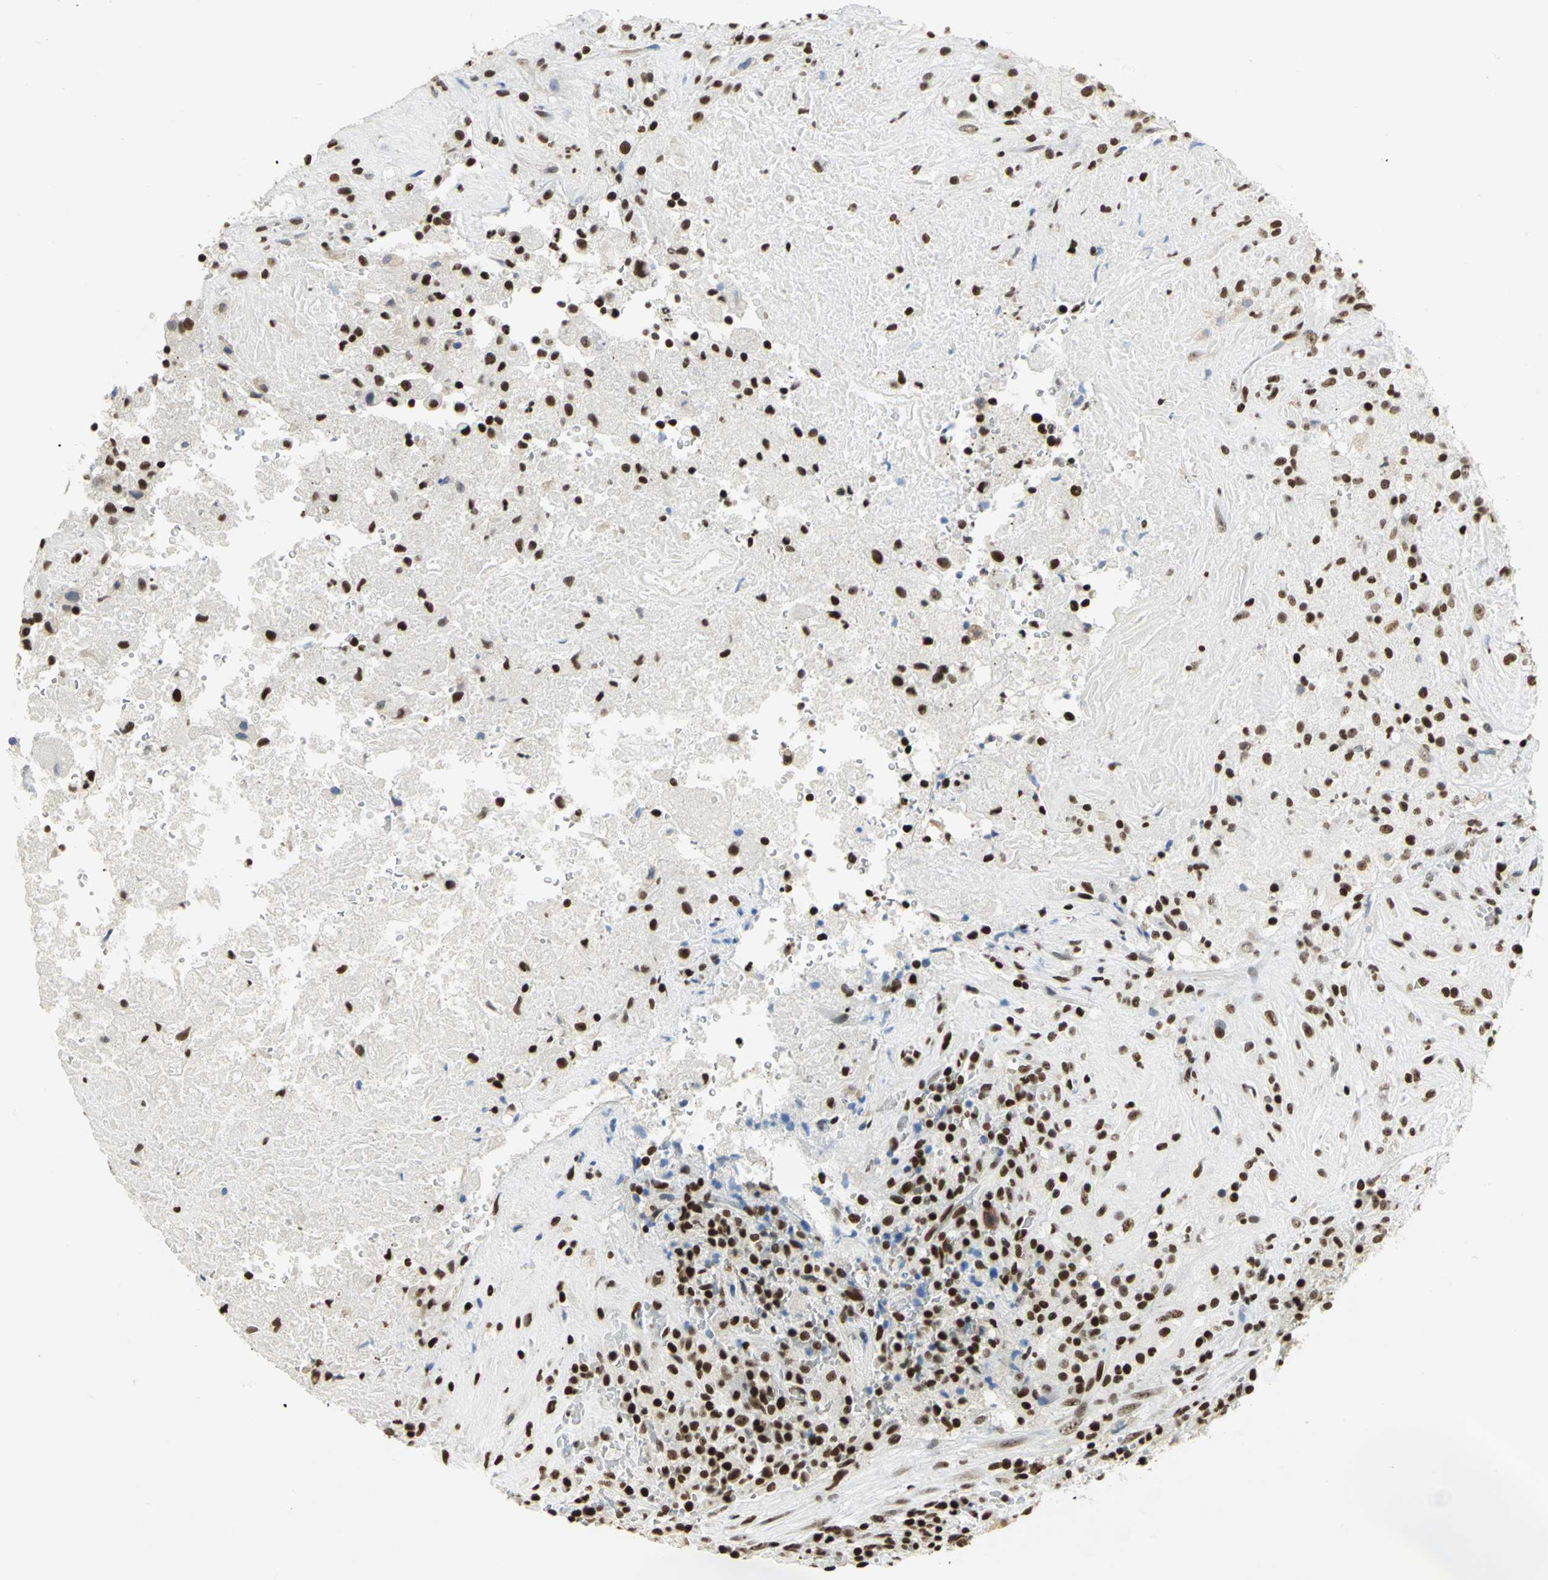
{"staining": {"intensity": "strong", "quantity": ">75%", "location": "nuclear"}, "tissue": "testis cancer", "cell_type": "Tumor cells", "image_type": "cancer", "snomed": [{"axis": "morphology", "description": "Necrosis, NOS"}, {"axis": "morphology", "description": "Carcinoma, Embryonal, NOS"}, {"axis": "topography", "description": "Testis"}], "caption": "Immunohistochemistry (IHC) image of neoplastic tissue: human testis embryonal carcinoma stained using IHC reveals high levels of strong protein expression localized specifically in the nuclear of tumor cells, appearing as a nuclear brown color.", "gene": "HMGB1", "patient": {"sex": "male", "age": 19}}